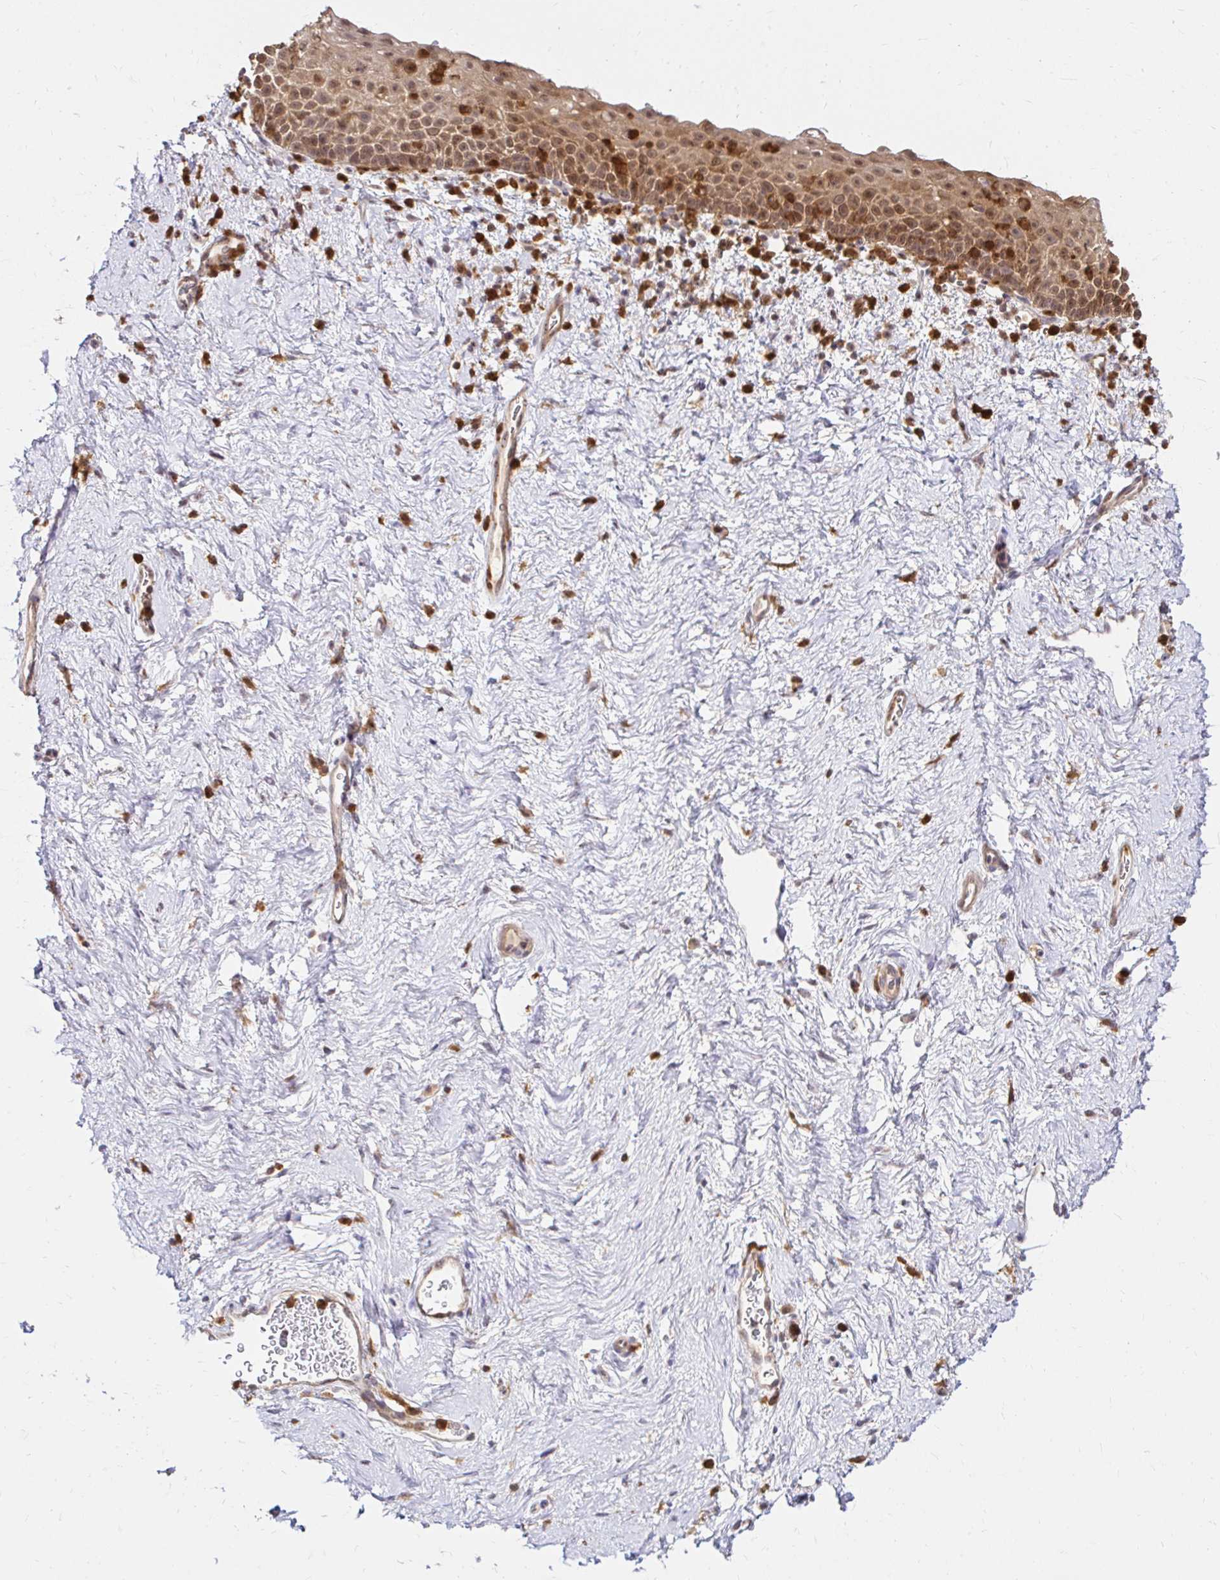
{"staining": {"intensity": "weak", "quantity": "25%-75%", "location": "cytoplasmic/membranous,nuclear"}, "tissue": "vagina", "cell_type": "Squamous epithelial cells", "image_type": "normal", "snomed": [{"axis": "morphology", "description": "Normal tissue, NOS"}, {"axis": "topography", "description": "Vagina"}], "caption": "Vagina stained with IHC displays weak cytoplasmic/membranous,nuclear positivity in approximately 25%-75% of squamous epithelial cells. Using DAB (brown) and hematoxylin (blue) stains, captured at high magnification using brightfield microscopy.", "gene": "PYCARD", "patient": {"sex": "female", "age": 61}}